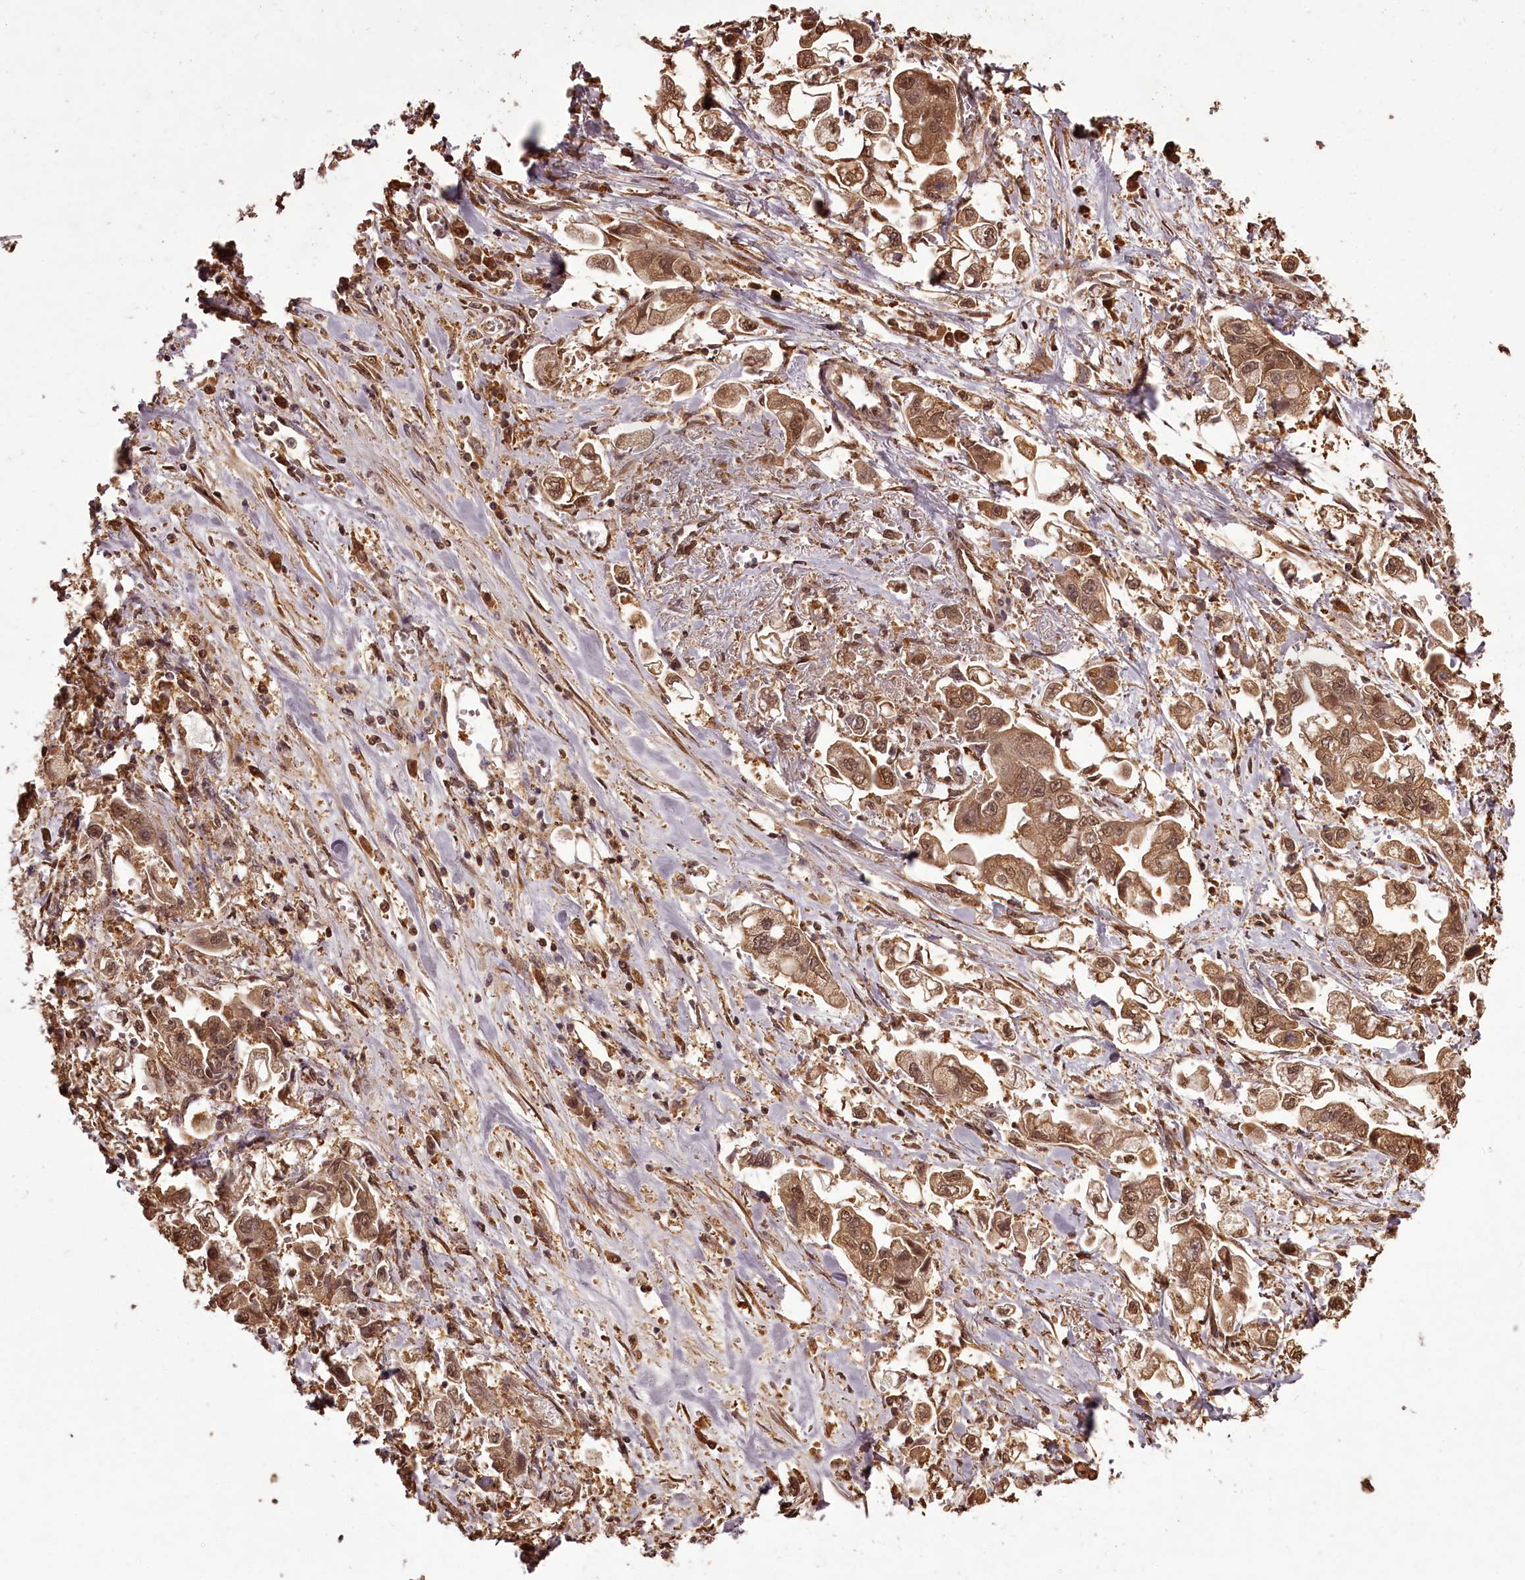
{"staining": {"intensity": "moderate", "quantity": ">75%", "location": "cytoplasmic/membranous,nuclear"}, "tissue": "stomach cancer", "cell_type": "Tumor cells", "image_type": "cancer", "snomed": [{"axis": "morphology", "description": "Adenocarcinoma, NOS"}, {"axis": "topography", "description": "Stomach"}], "caption": "Protein positivity by IHC shows moderate cytoplasmic/membranous and nuclear positivity in about >75% of tumor cells in stomach cancer.", "gene": "NPRL2", "patient": {"sex": "male", "age": 62}}